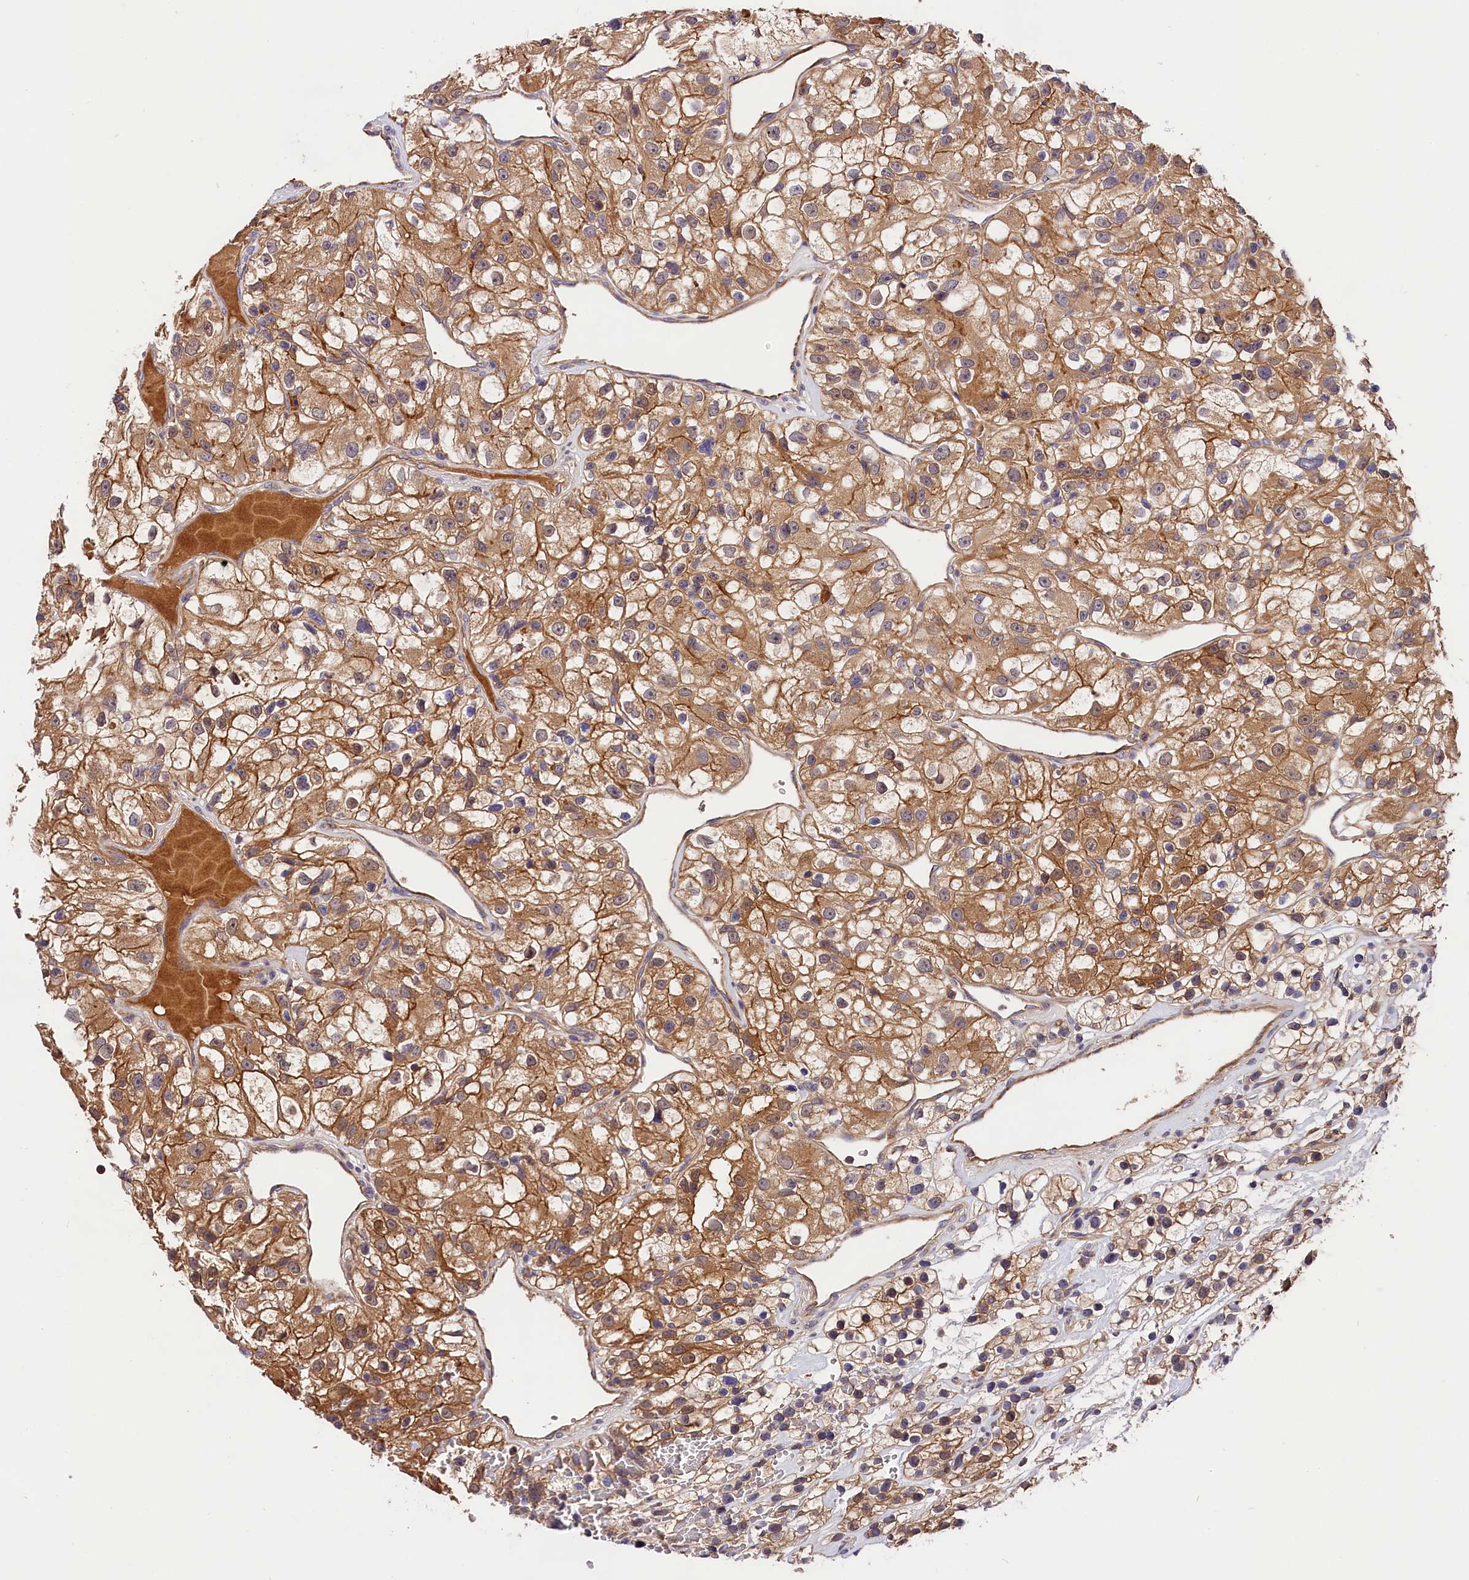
{"staining": {"intensity": "moderate", "quantity": ">75%", "location": "cytoplasmic/membranous"}, "tissue": "renal cancer", "cell_type": "Tumor cells", "image_type": "cancer", "snomed": [{"axis": "morphology", "description": "Adenocarcinoma, NOS"}, {"axis": "topography", "description": "Kidney"}], "caption": "This photomicrograph reveals adenocarcinoma (renal) stained with immunohistochemistry (IHC) to label a protein in brown. The cytoplasmic/membranous of tumor cells show moderate positivity for the protein. Nuclei are counter-stained blue.", "gene": "SPG11", "patient": {"sex": "female", "age": 57}}